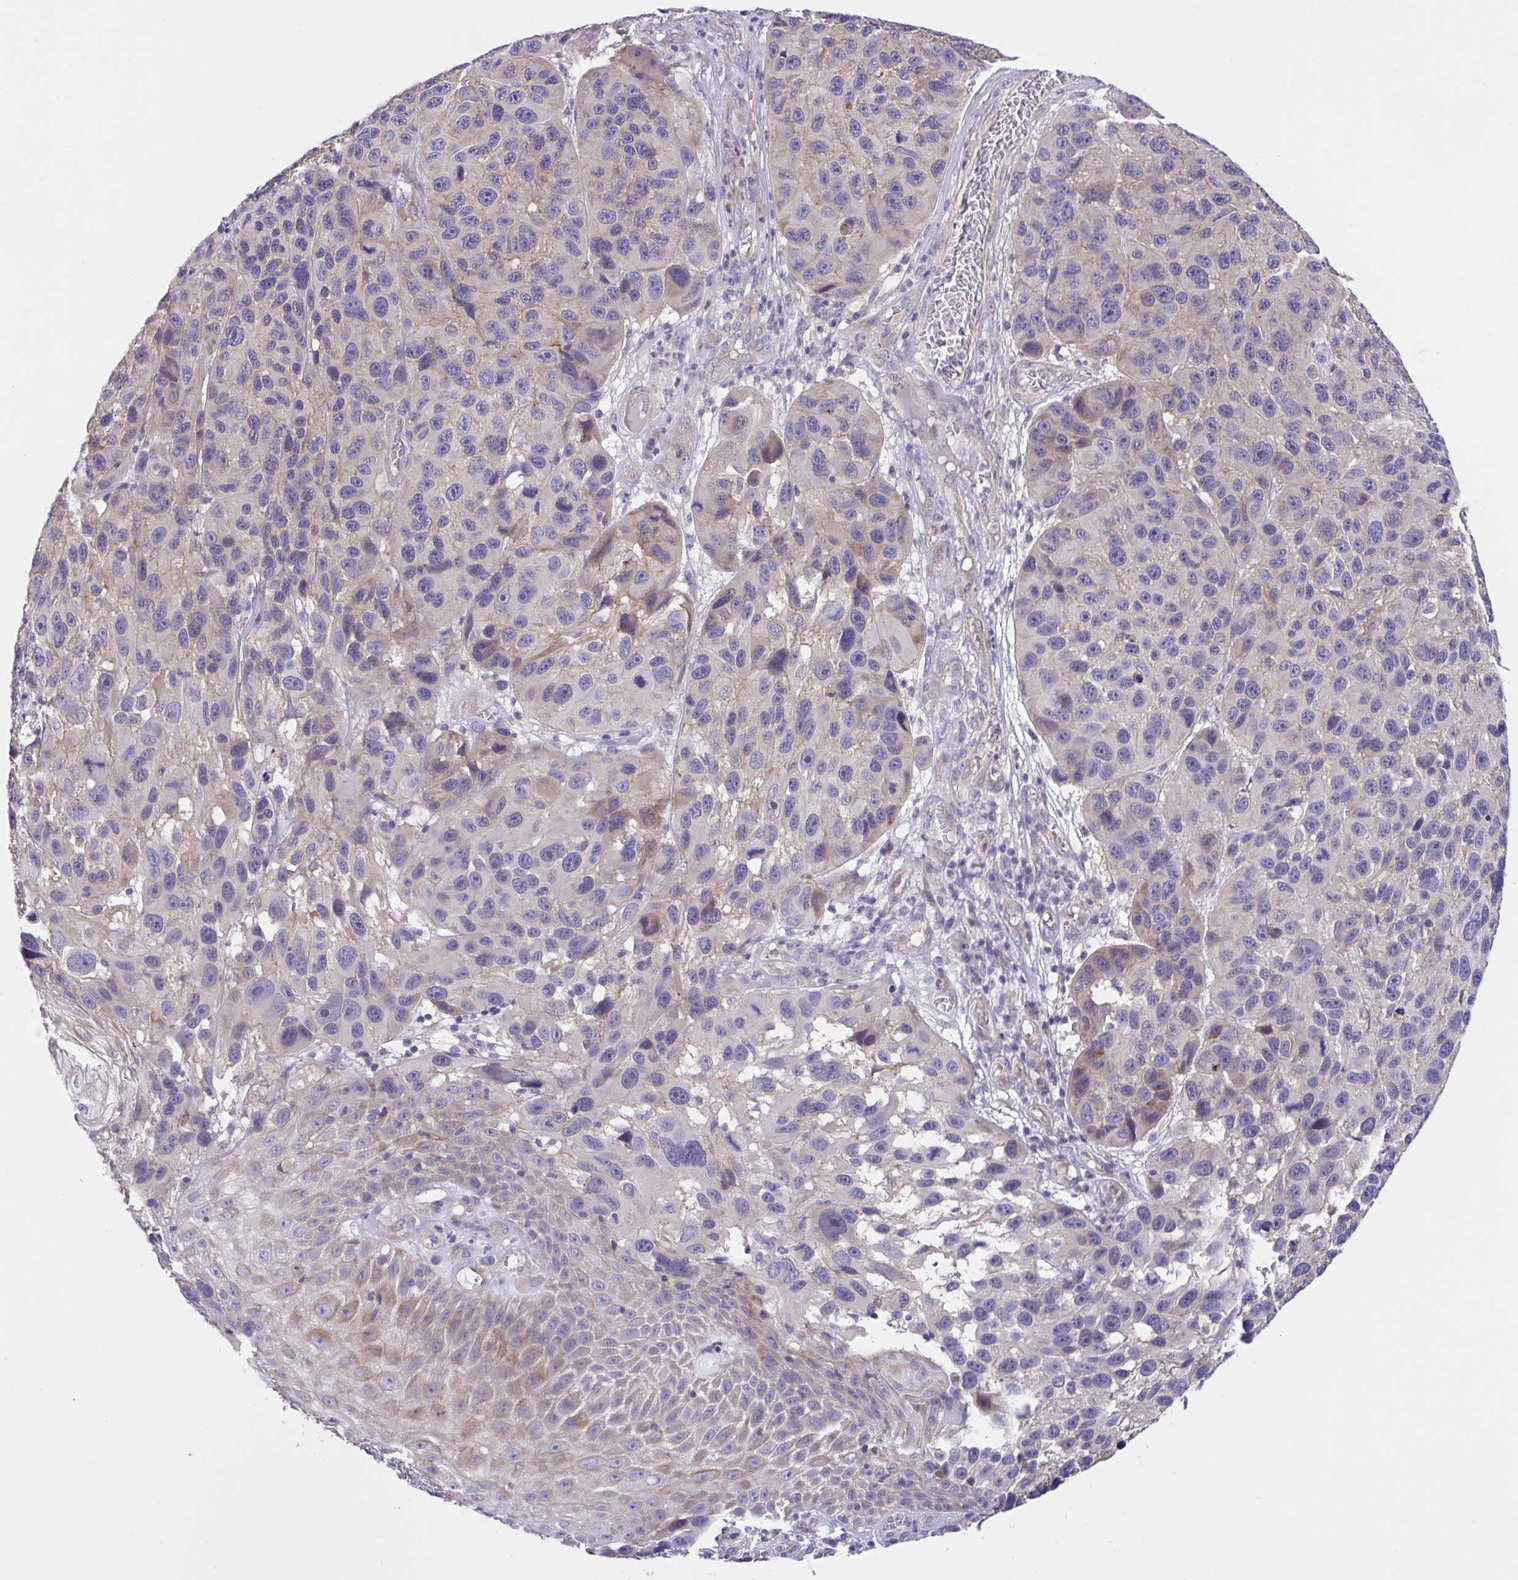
{"staining": {"intensity": "weak", "quantity": "<25%", "location": "cytoplasmic/membranous"}, "tissue": "melanoma", "cell_type": "Tumor cells", "image_type": "cancer", "snomed": [{"axis": "morphology", "description": "Malignant melanoma, NOS"}, {"axis": "topography", "description": "Skin"}], "caption": "Immunohistochemical staining of malignant melanoma shows no significant positivity in tumor cells.", "gene": "RHOXF1", "patient": {"sex": "male", "age": 53}}